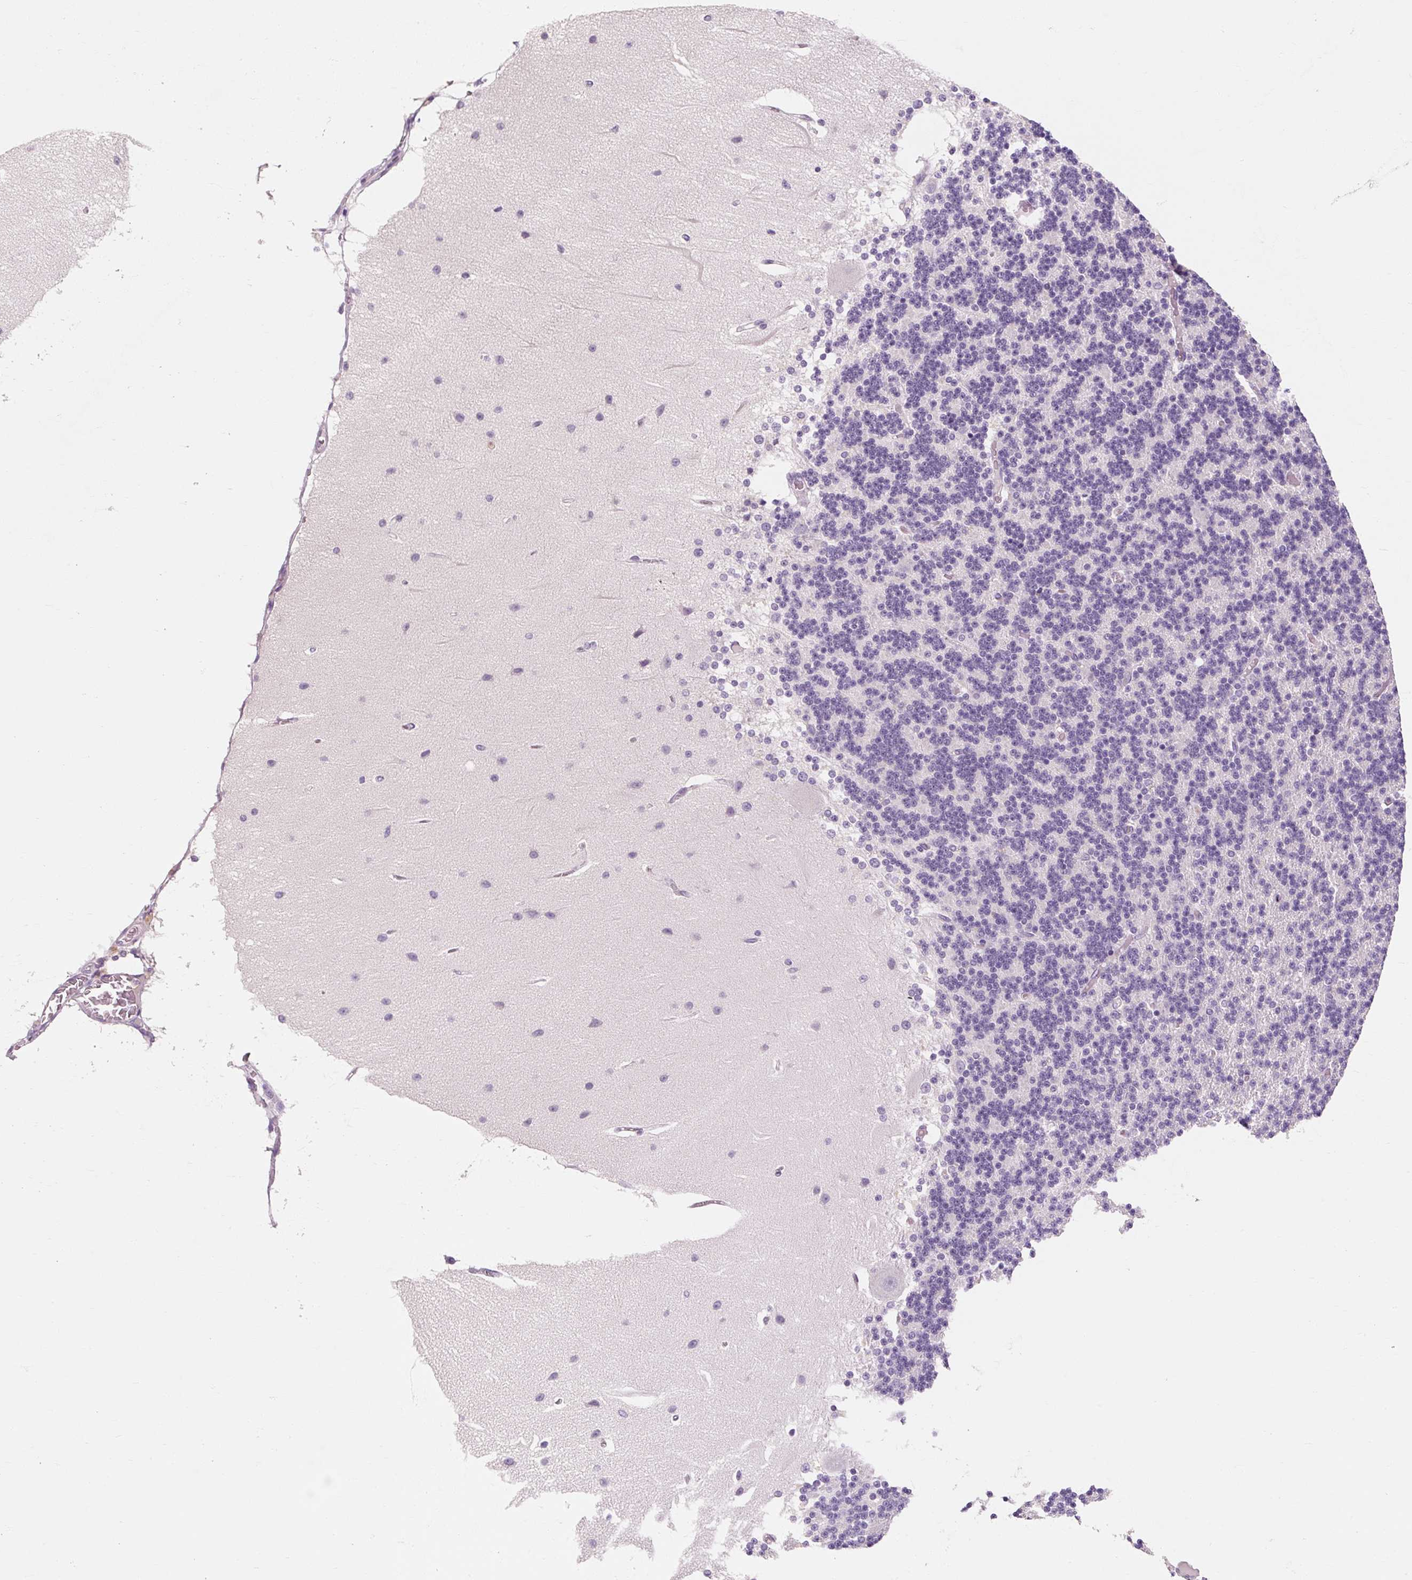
{"staining": {"intensity": "negative", "quantity": "none", "location": "none"}, "tissue": "cerebellum", "cell_type": "Cells in granular layer", "image_type": "normal", "snomed": [{"axis": "morphology", "description": "Normal tissue, NOS"}, {"axis": "topography", "description": "Cerebellum"}], "caption": "DAB (3,3'-diaminobenzidine) immunohistochemical staining of unremarkable human cerebellum exhibits no significant positivity in cells in granular layer.", "gene": "OR8K1", "patient": {"sex": "female", "age": 54}}